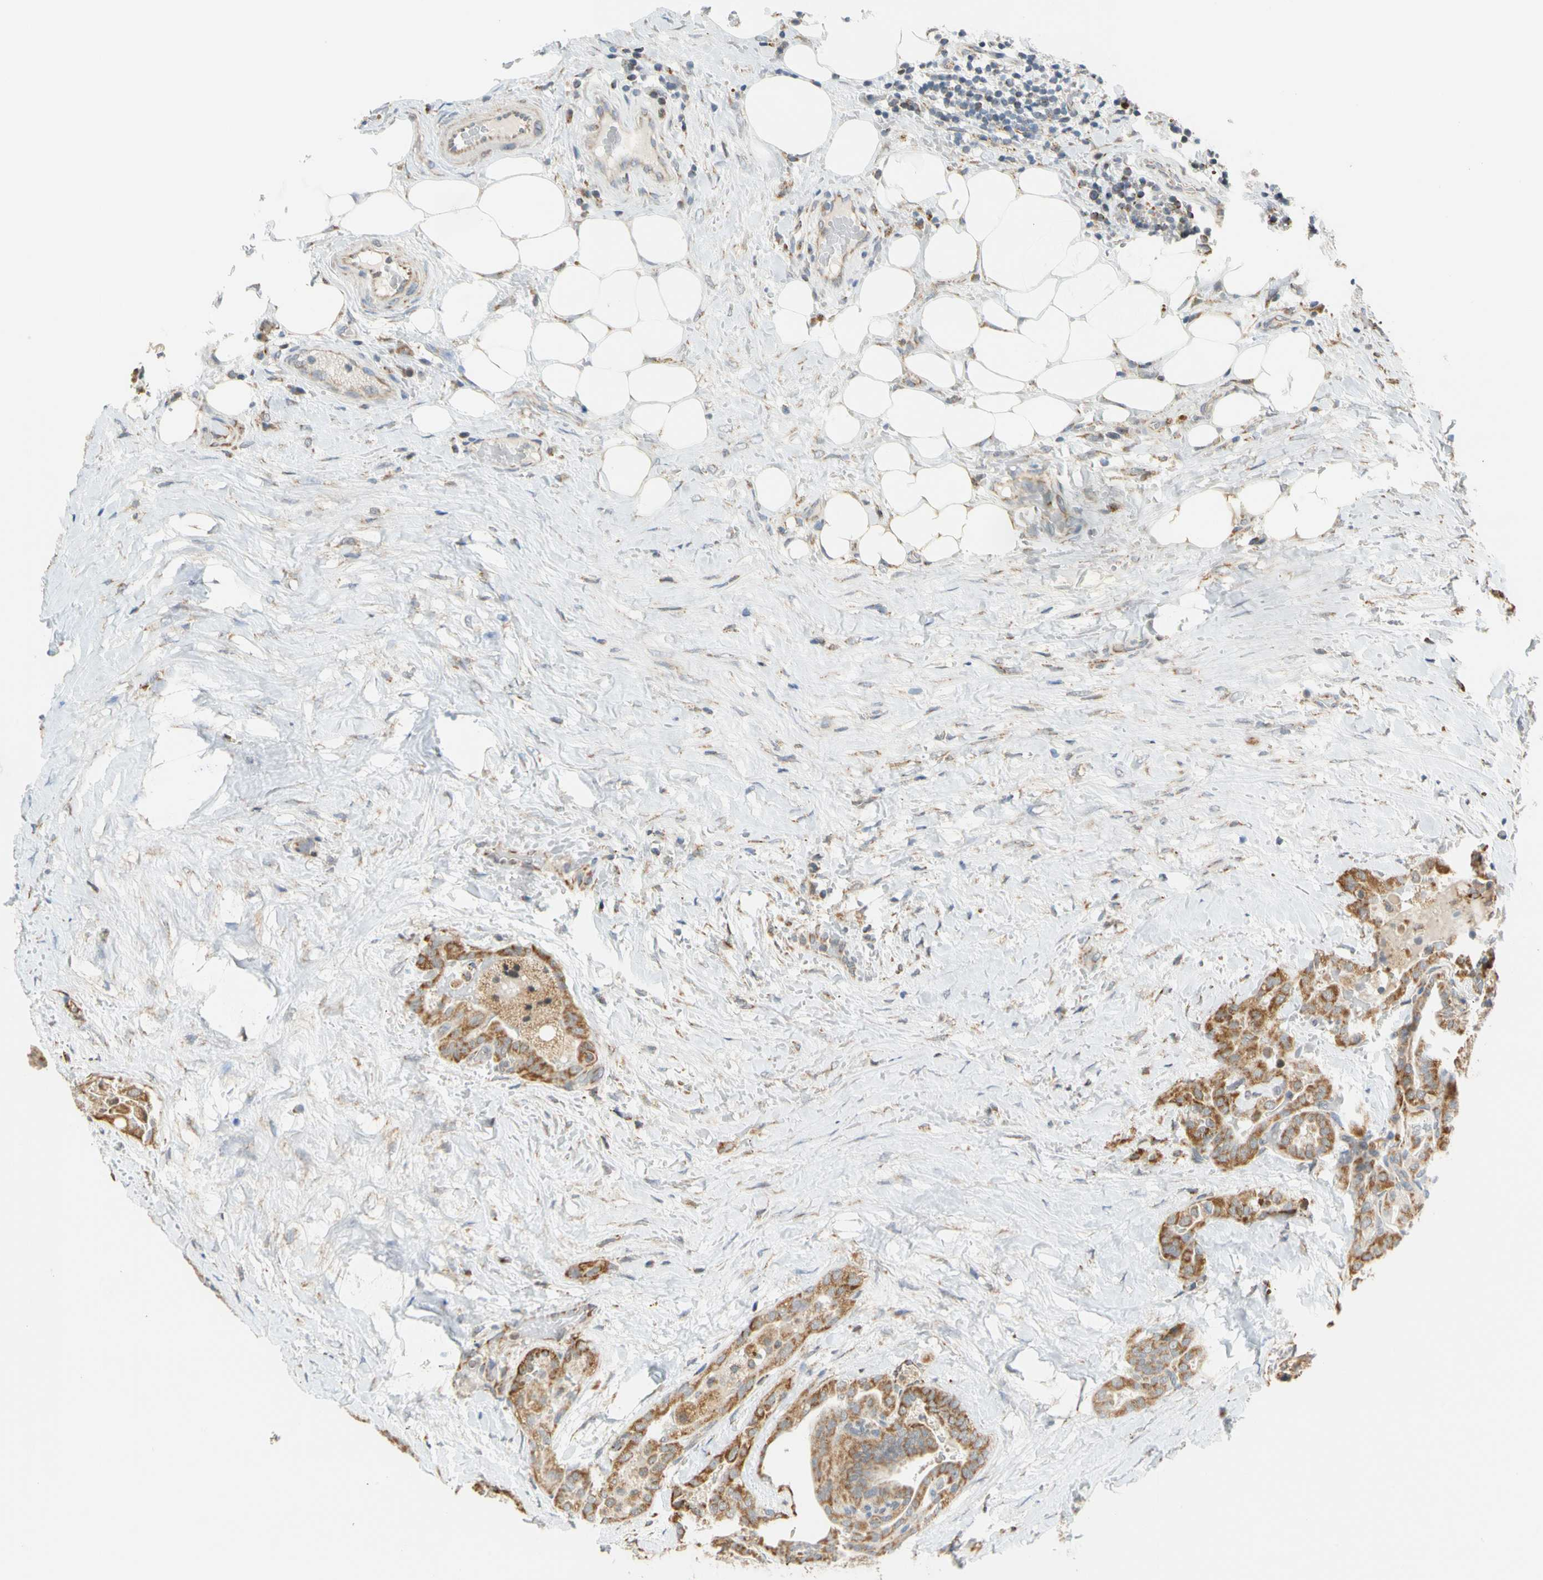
{"staining": {"intensity": "moderate", "quantity": ">75%", "location": "cytoplasmic/membranous"}, "tissue": "thyroid cancer", "cell_type": "Tumor cells", "image_type": "cancer", "snomed": [{"axis": "morphology", "description": "Papillary adenocarcinoma, NOS"}, {"axis": "topography", "description": "Thyroid gland"}], "caption": "The histopathology image demonstrates immunohistochemical staining of thyroid papillary adenocarcinoma. There is moderate cytoplasmic/membranous expression is identified in about >75% of tumor cells.", "gene": "SFXN3", "patient": {"sex": "male", "age": 77}}